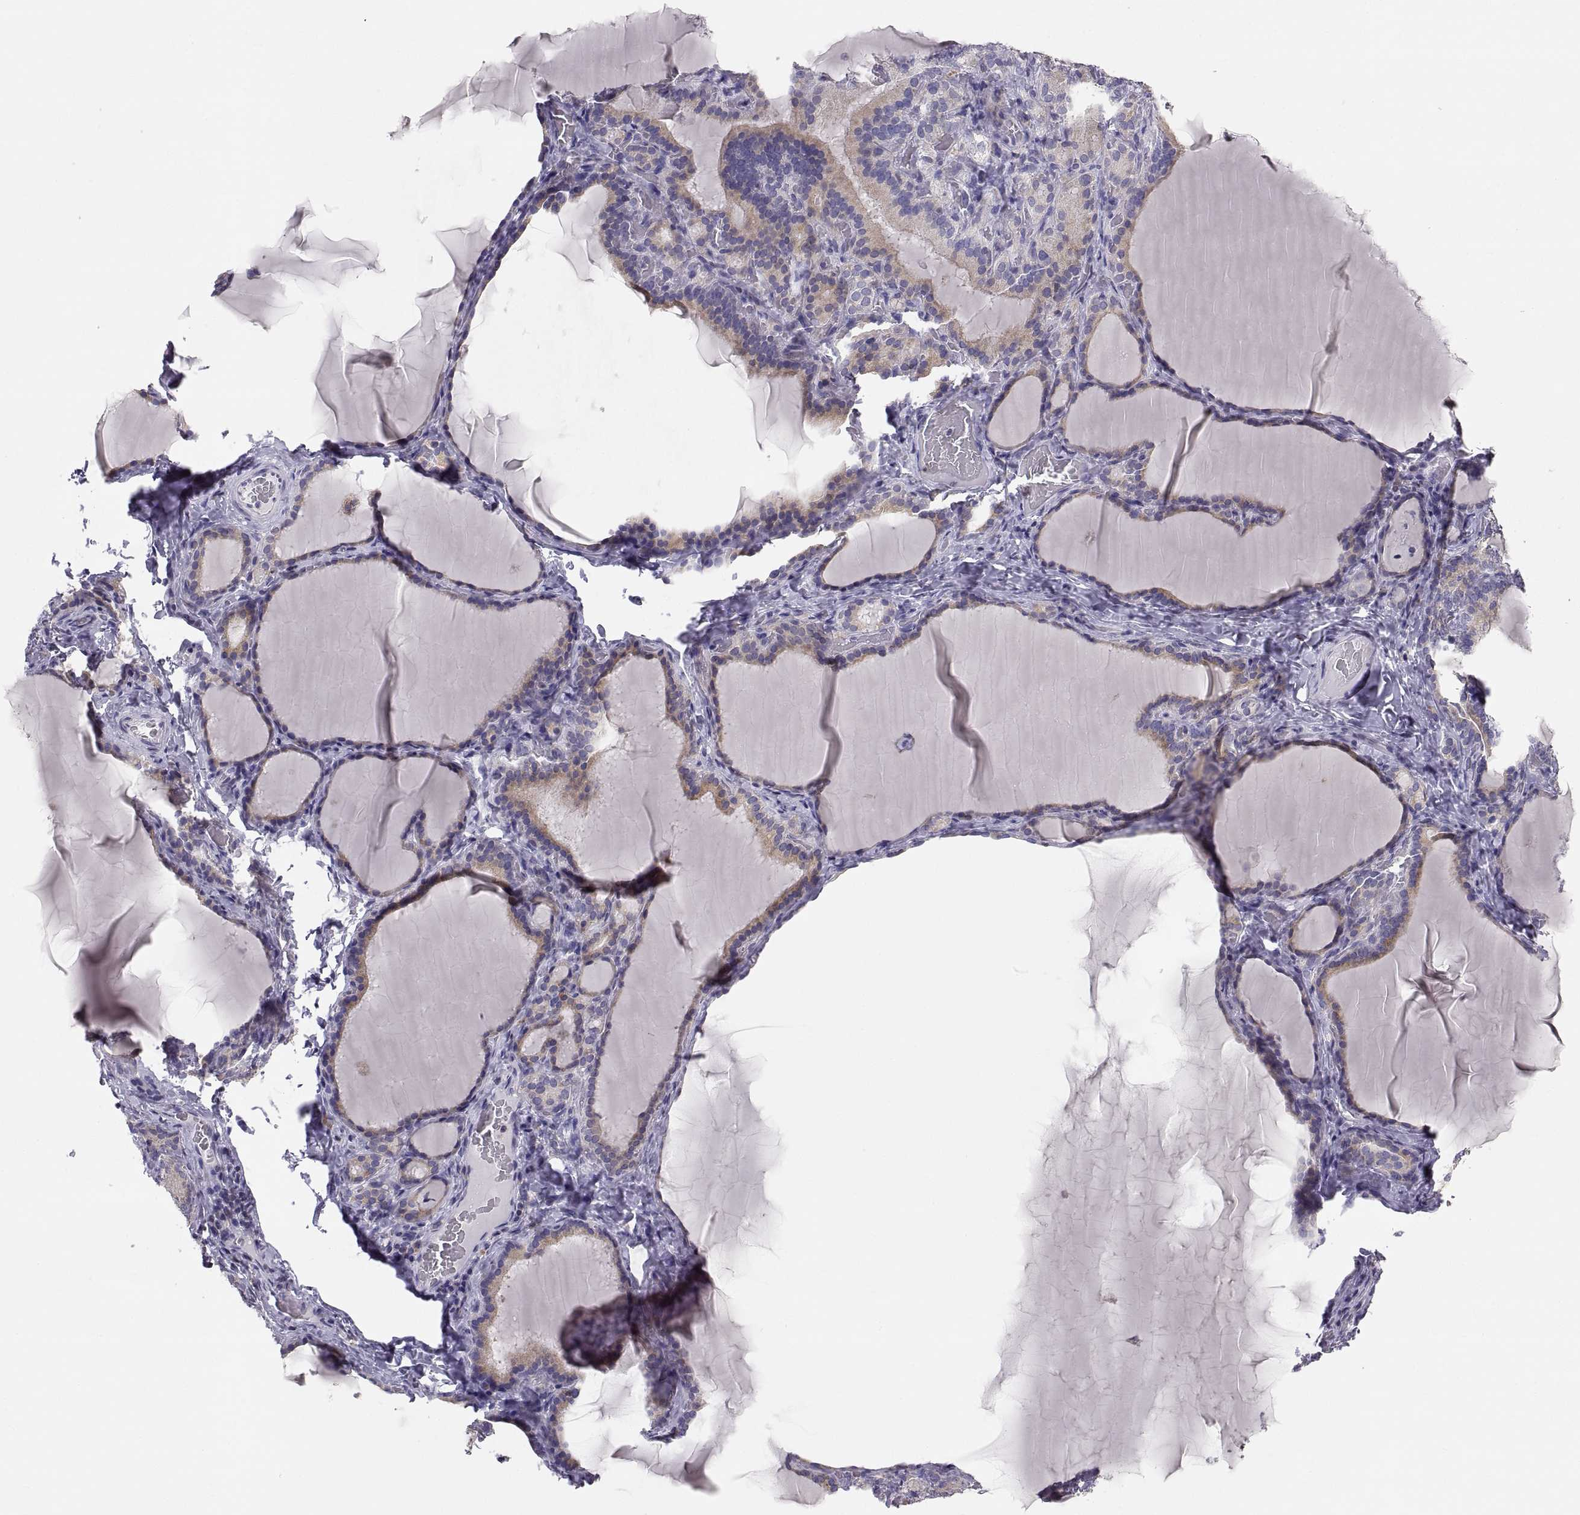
{"staining": {"intensity": "weak", "quantity": "<25%", "location": "cytoplasmic/membranous"}, "tissue": "thyroid gland", "cell_type": "Glandular cells", "image_type": "normal", "snomed": [{"axis": "morphology", "description": "Normal tissue, NOS"}, {"axis": "morphology", "description": "Hyperplasia, NOS"}, {"axis": "topography", "description": "Thyroid gland"}], "caption": "The histopathology image demonstrates no significant staining in glandular cells of thyroid gland.", "gene": "ERO1A", "patient": {"sex": "female", "age": 27}}